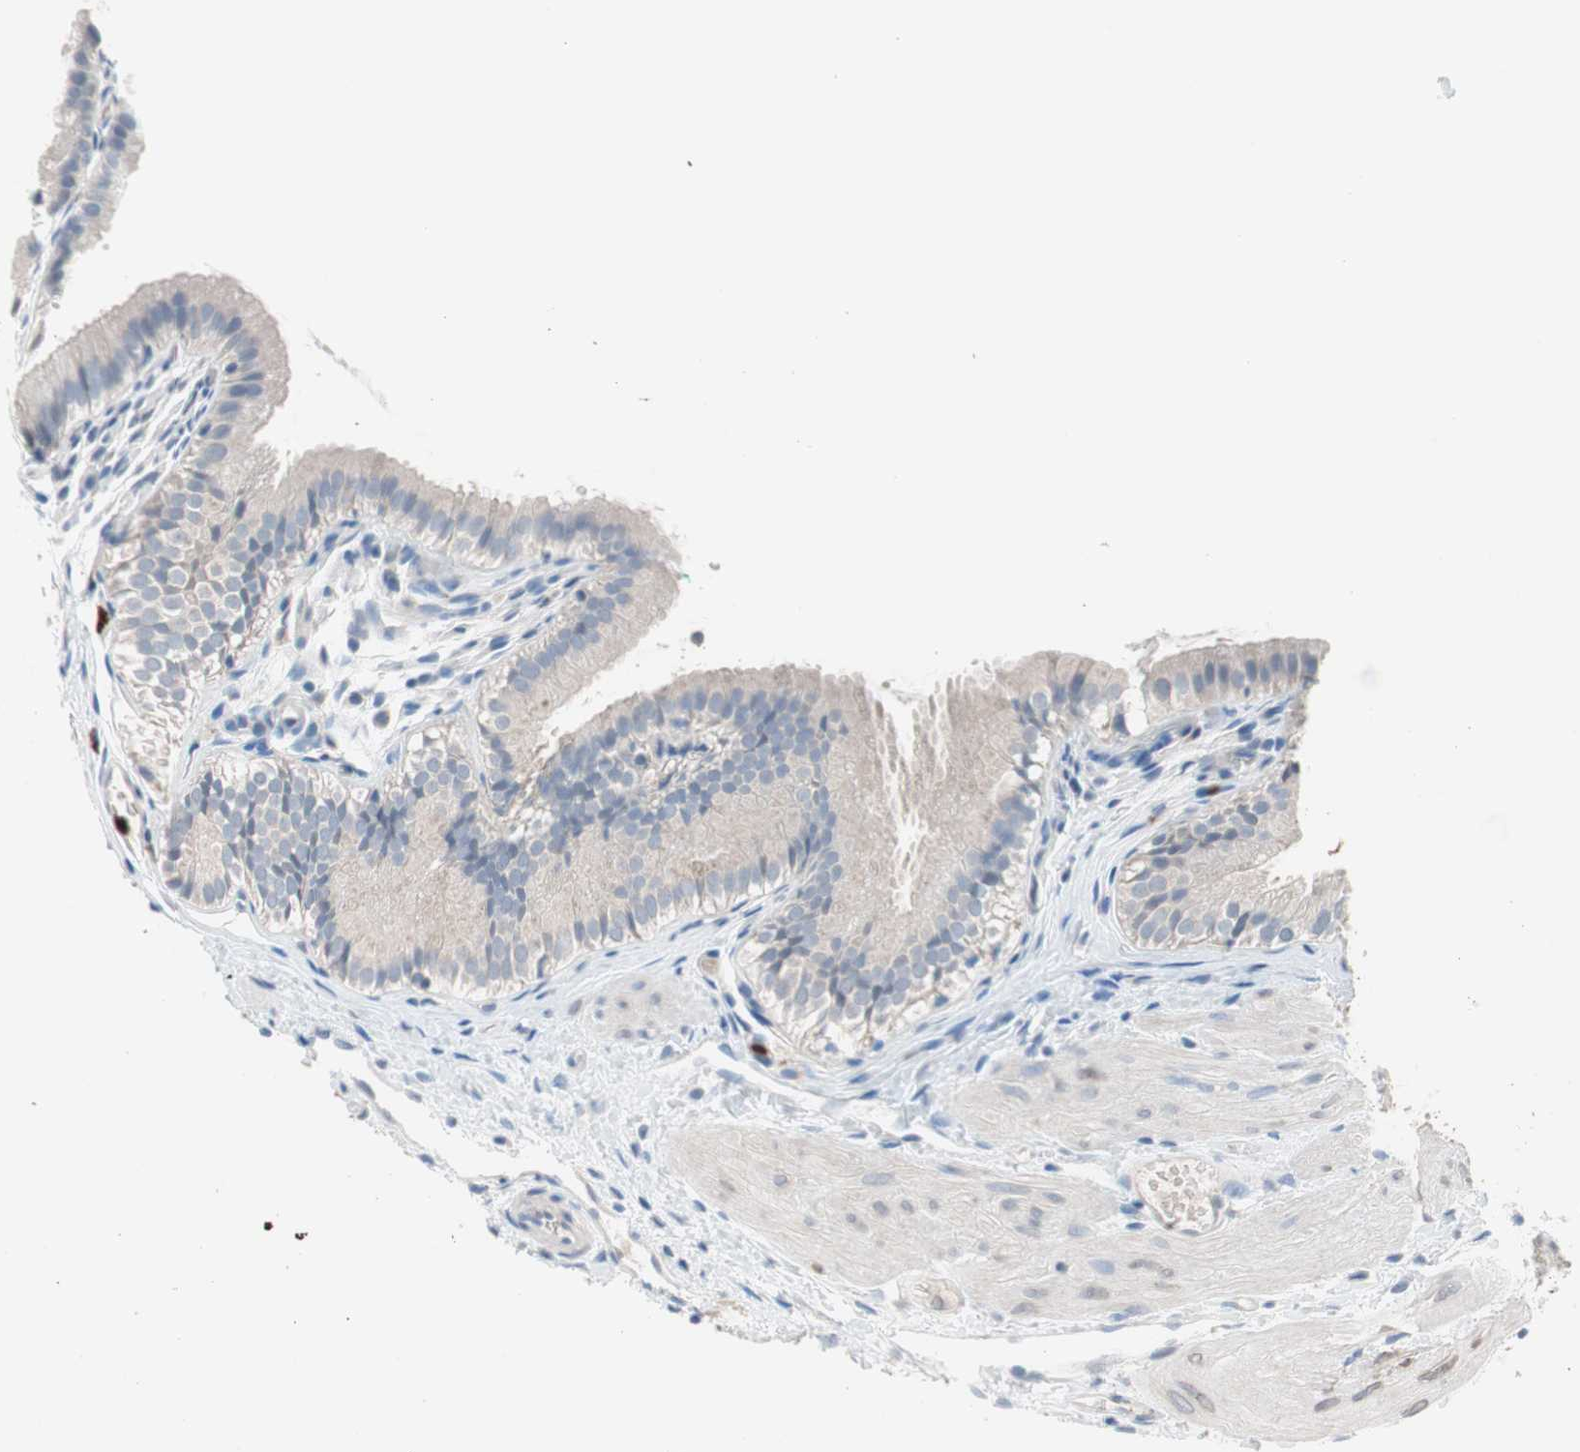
{"staining": {"intensity": "weak", "quantity": ">75%", "location": "cytoplasmic/membranous"}, "tissue": "gallbladder", "cell_type": "Glandular cells", "image_type": "normal", "snomed": [{"axis": "morphology", "description": "Normal tissue, NOS"}, {"axis": "topography", "description": "Gallbladder"}], "caption": "Immunohistochemical staining of normal human gallbladder displays low levels of weak cytoplasmic/membranous staining in approximately >75% of glandular cells. The staining is performed using DAB brown chromogen to label protein expression. The nuclei are counter-stained blue using hematoxylin.", "gene": "CLEC4D", "patient": {"sex": "female", "age": 26}}